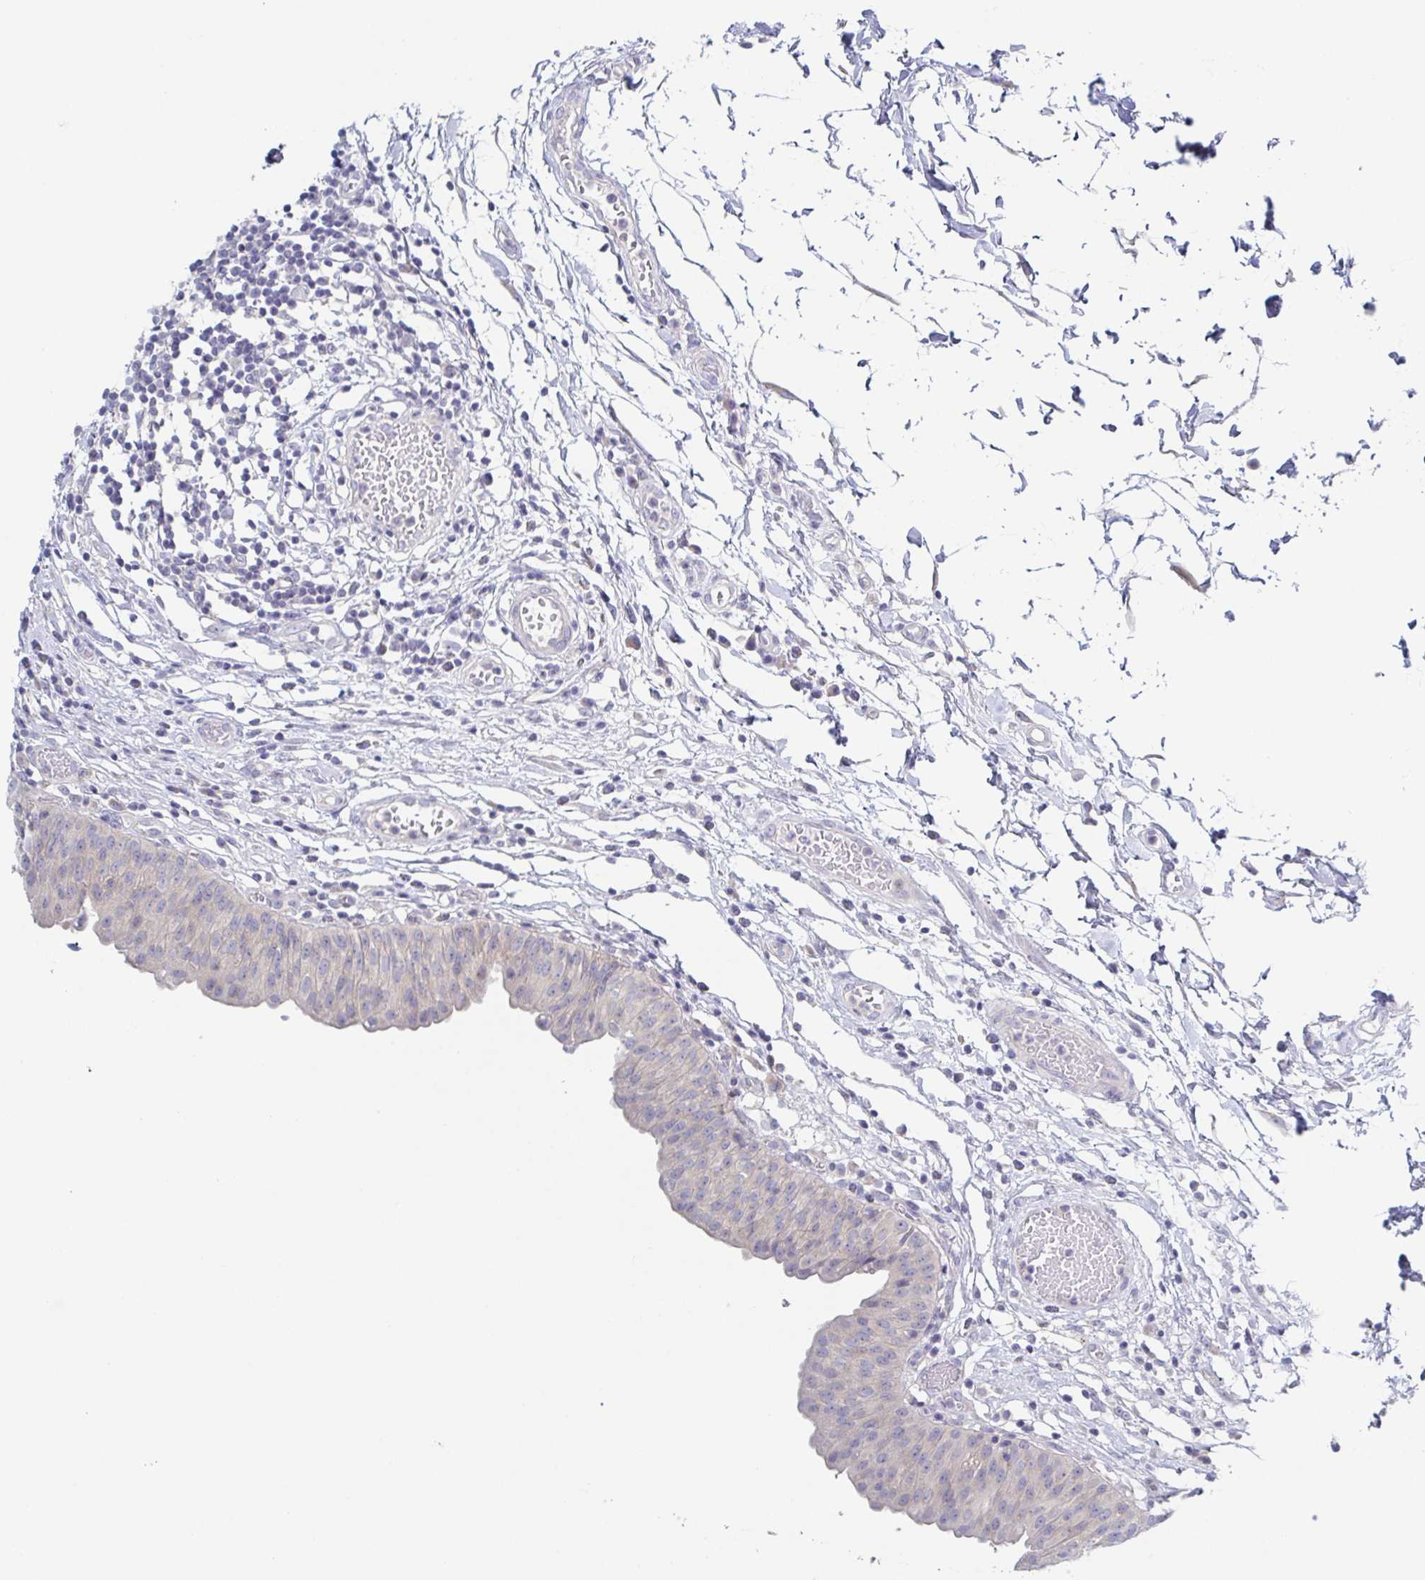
{"staining": {"intensity": "weak", "quantity": "<25%", "location": "cytoplasmic/membranous"}, "tissue": "urinary bladder", "cell_type": "Urothelial cells", "image_type": "normal", "snomed": [{"axis": "morphology", "description": "Normal tissue, NOS"}, {"axis": "topography", "description": "Urinary bladder"}], "caption": "Immunohistochemistry (IHC) image of benign human urinary bladder stained for a protein (brown), which shows no positivity in urothelial cells.", "gene": "HTR2A", "patient": {"sex": "male", "age": 64}}